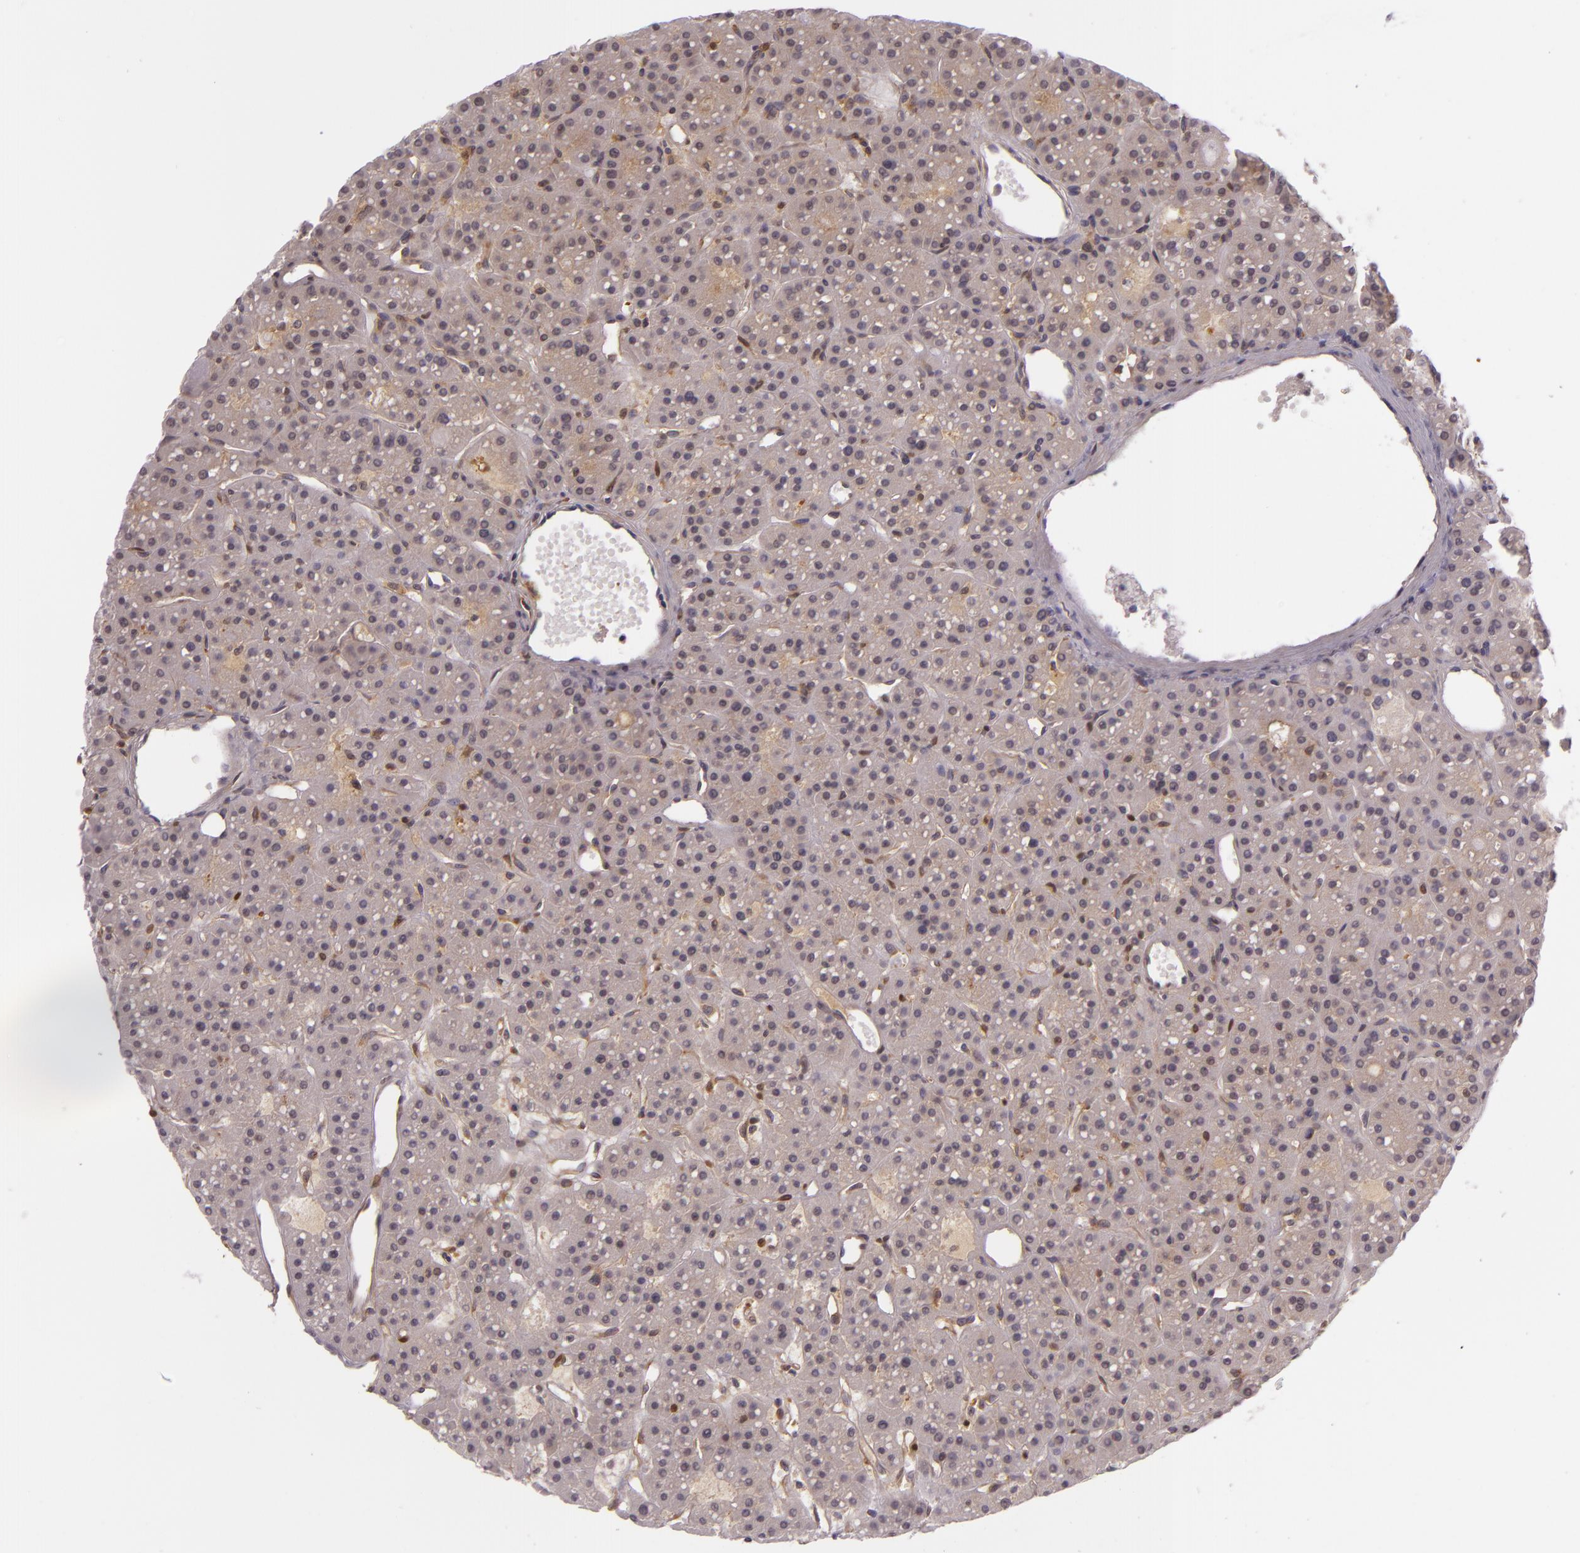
{"staining": {"intensity": "moderate", "quantity": ">75%", "location": "cytoplasmic/membranous"}, "tissue": "parathyroid gland", "cell_type": "Glandular cells", "image_type": "normal", "snomed": [{"axis": "morphology", "description": "Normal tissue, NOS"}, {"axis": "topography", "description": "Parathyroid gland"}], "caption": "There is medium levels of moderate cytoplasmic/membranous expression in glandular cells of benign parathyroid gland, as demonstrated by immunohistochemical staining (brown color).", "gene": "TLN1", "patient": {"sex": "female", "age": 76}}